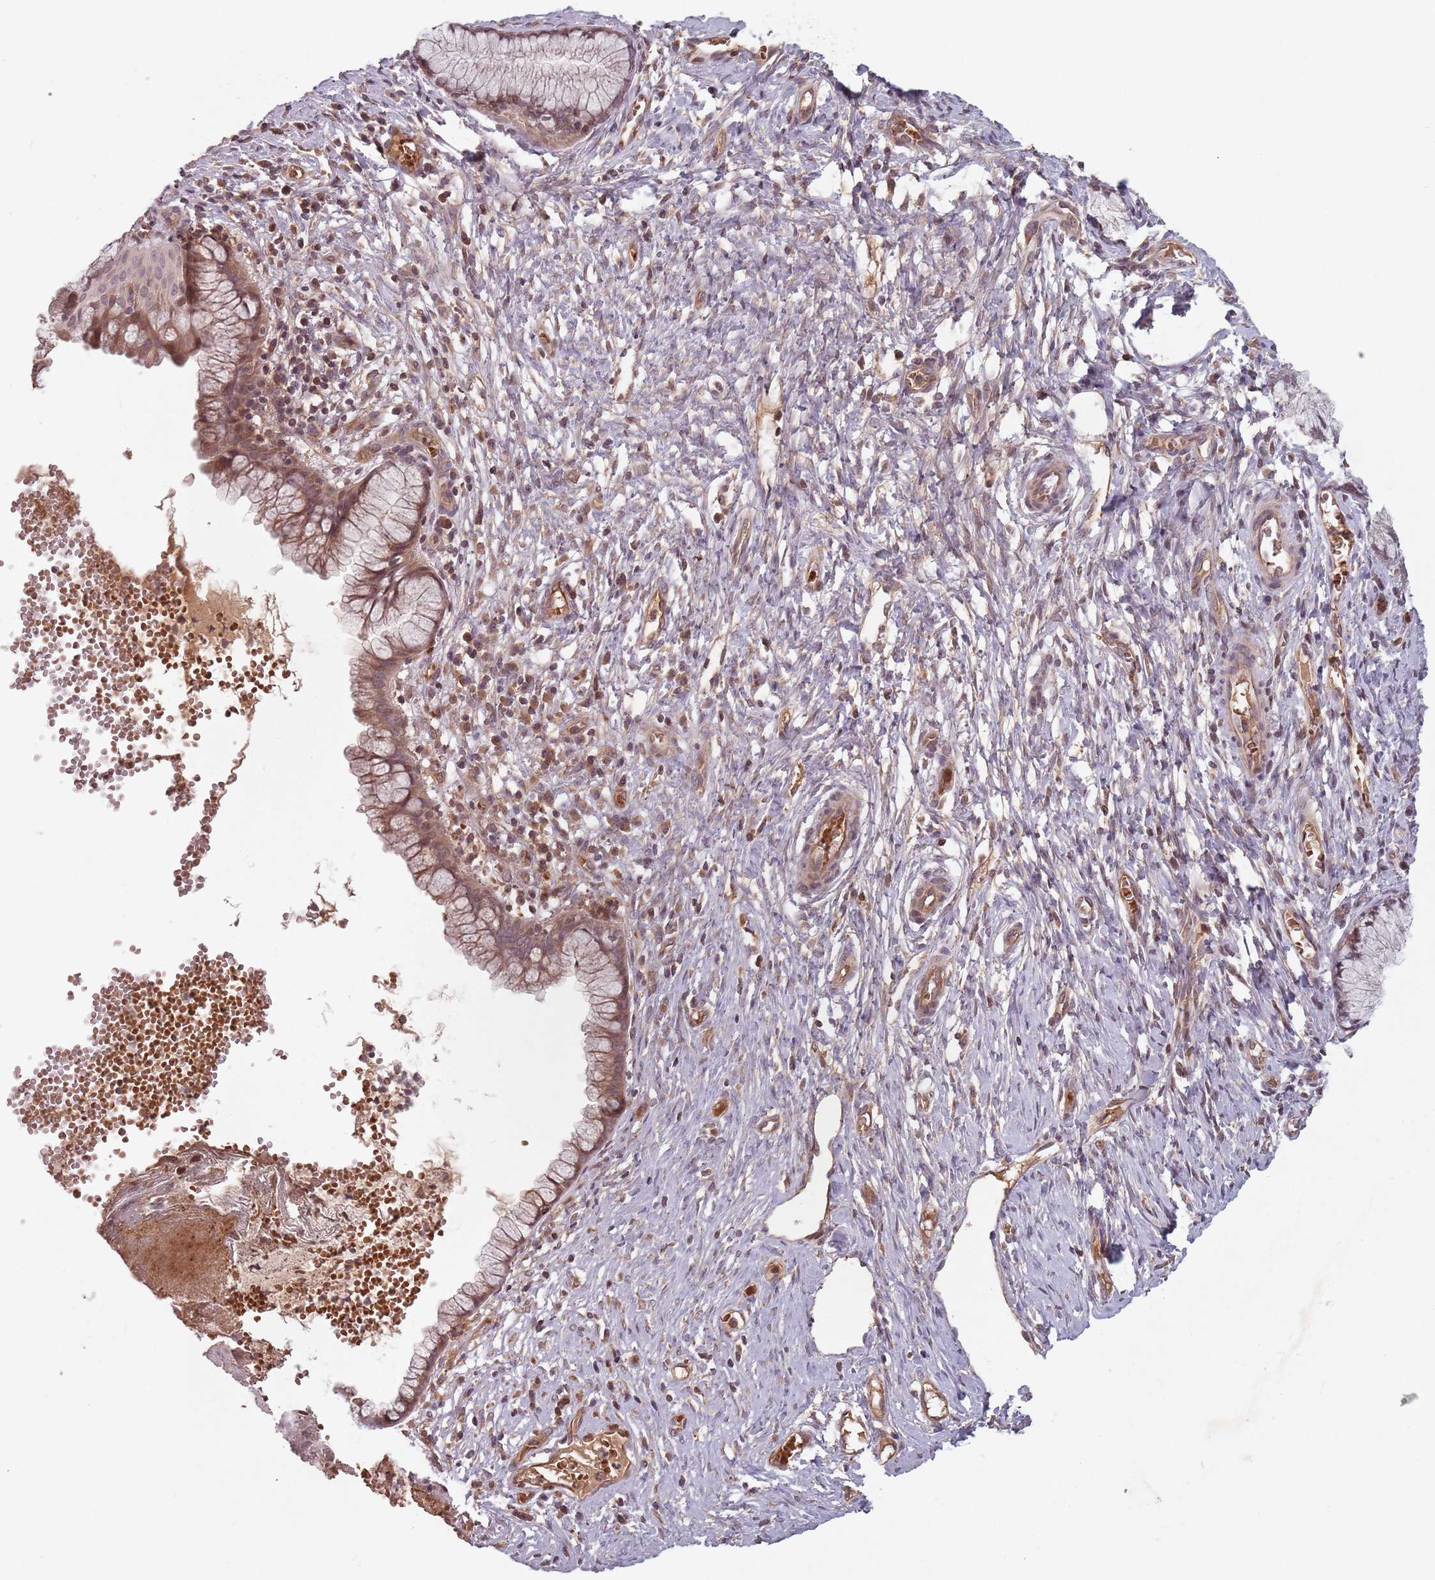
{"staining": {"intensity": "moderate", "quantity": ">75%", "location": "cytoplasmic/membranous,nuclear"}, "tissue": "cervix", "cell_type": "Glandular cells", "image_type": "normal", "snomed": [{"axis": "morphology", "description": "Normal tissue, NOS"}, {"axis": "topography", "description": "Cervix"}], "caption": "High-power microscopy captured an immunohistochemistry photomicrograph of benign cervix, revealing moderate cytoplasmic/membranous,nuclear staining in approximately >75% of glandular cells. Nuclei are stained in blue.", "gene": "GPR180", "patient": {"sex": "female", "age": 42}}